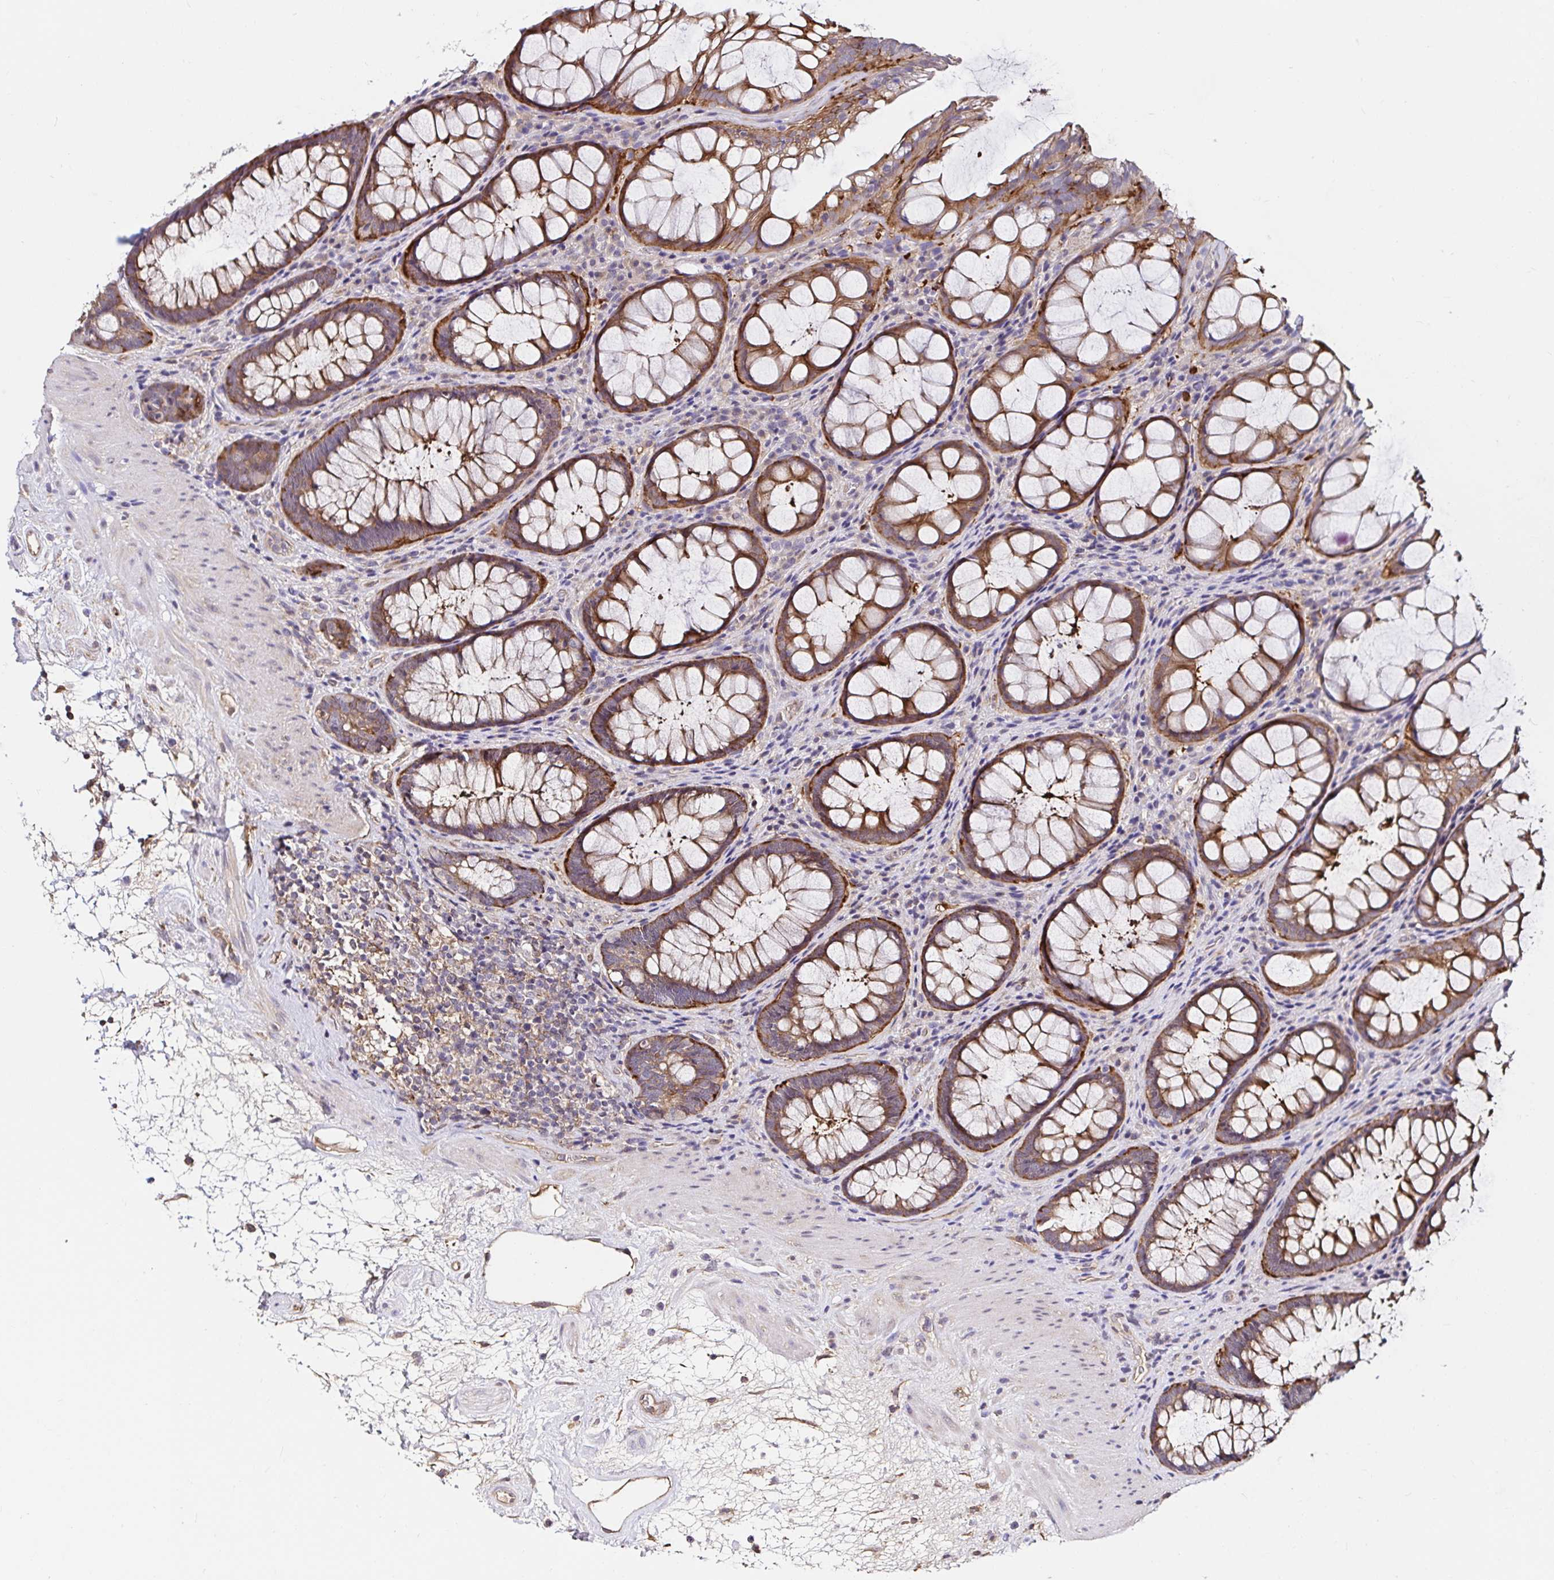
{"staining": {"intensity": "moderate", "quantity": ">75%", "location": "cytoplasmic/membranous"}, "tissue": "rectum", "cell_type": "Glandular cells", "image_type": "normal", "snomed": [{"axis": "morphology", "description": "Normal tissue, NOS"}, {"axis": "topography", "description": "Rectum"}], "caption": "Immunohistochemical staining of unremarkable human rectum displays medium levels of moderate cytoplasmic/membranous staining in about >75% of glandular cells. (DAB IHC, brown staining for protein, blue staining for nuclei).", "gene": "RSRP1", "patient": {"sex": "male", "age": 72}}